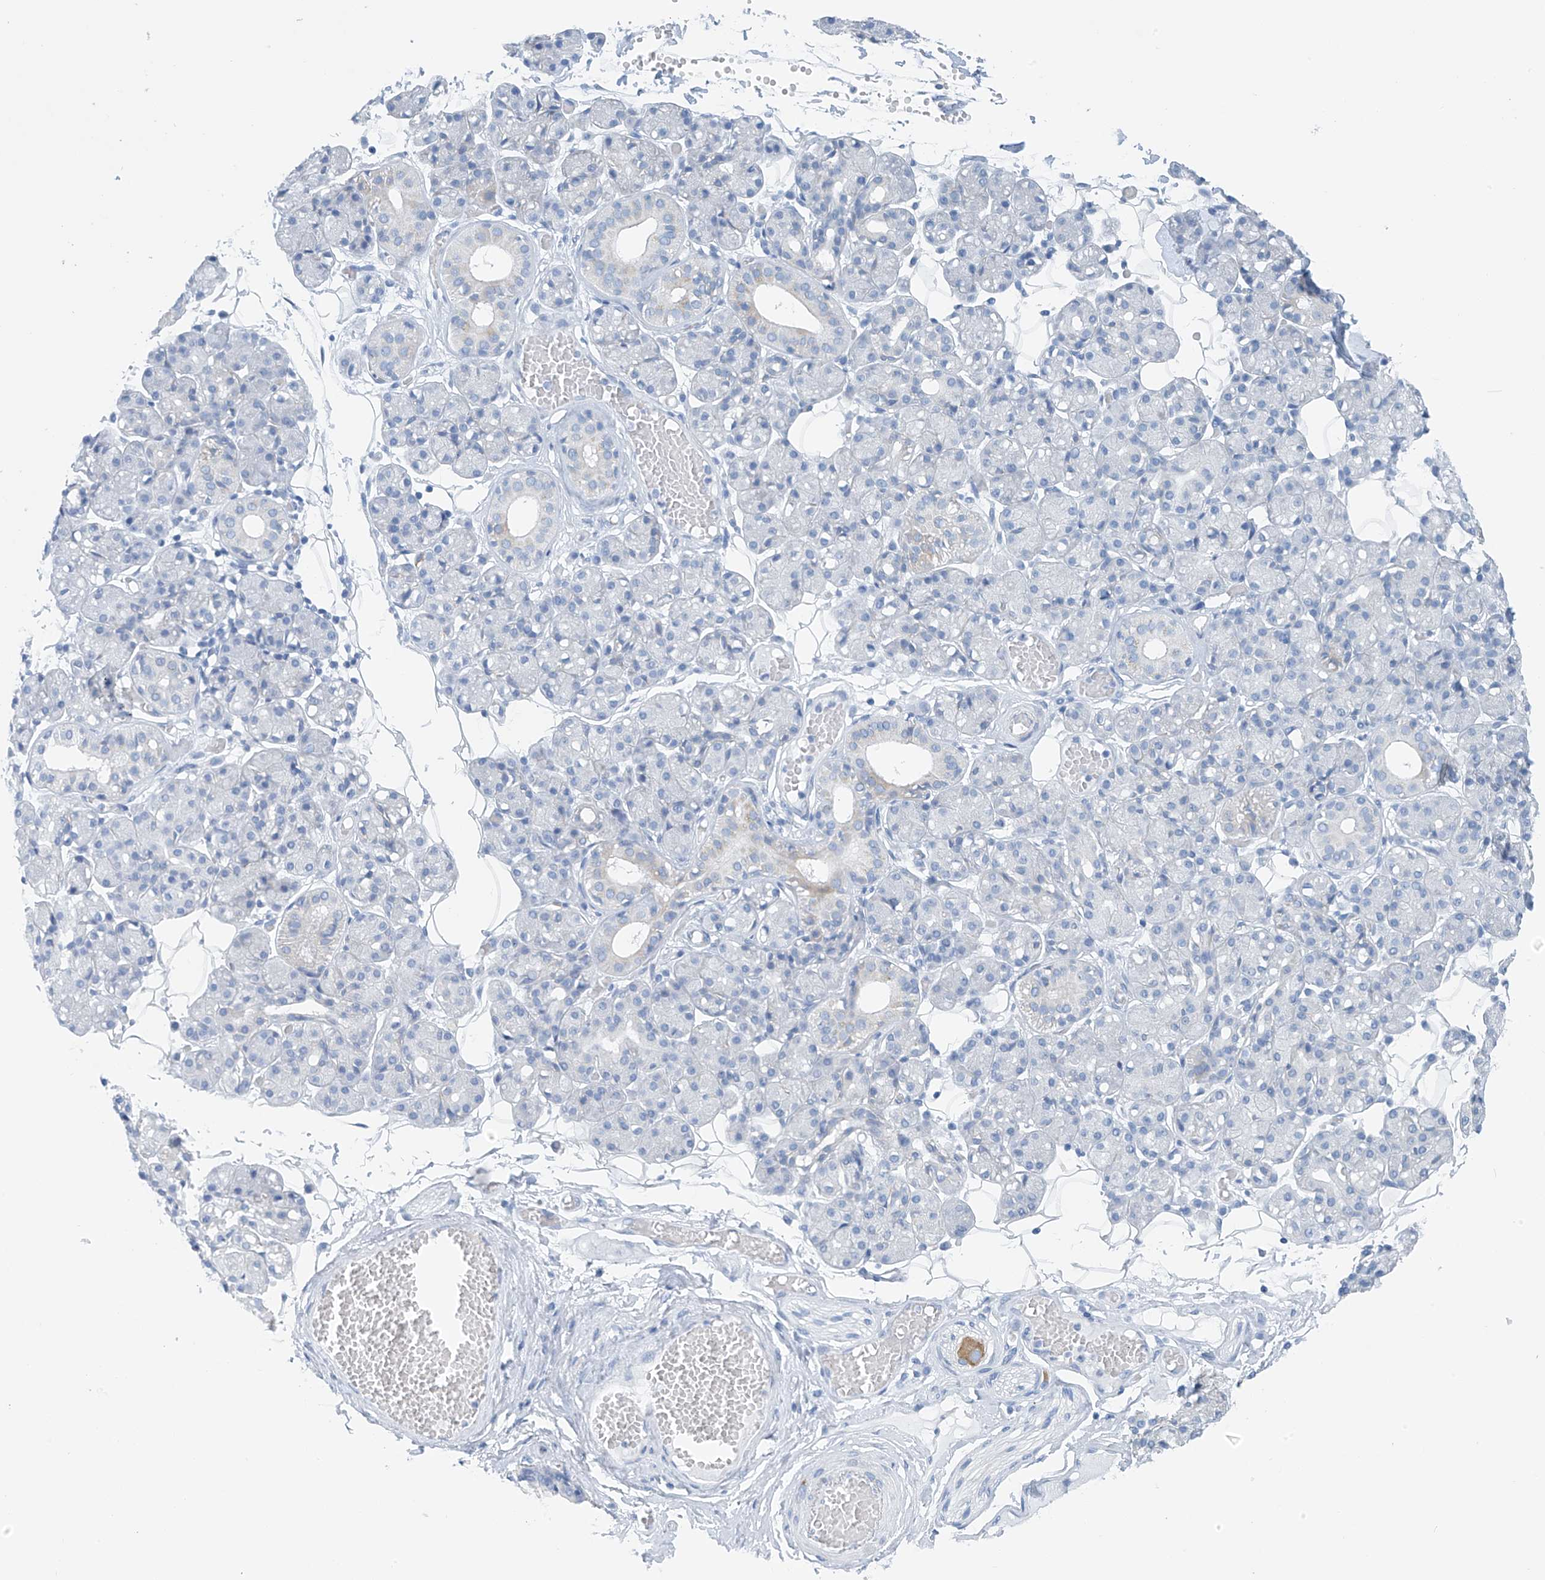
{"staining": {"intensity": "negative", "quantity": "none", "location": "none"}, "tissue": "salivary gland", "cell_type": "Glandular cells", "image_type": "normal", "snomed": [{"axis": "morphology", "description": "Normal tissue, NOS"}, {"axis": "topography", "description": "Salivary gland"}], "caption": "There is no significant staining in glandular cells of salivary gland. (Immunohistochemistry, brightfield microscopy, high magnification).", "gene": "RCN2", "patient": {"sex": "male", "age": 63}}